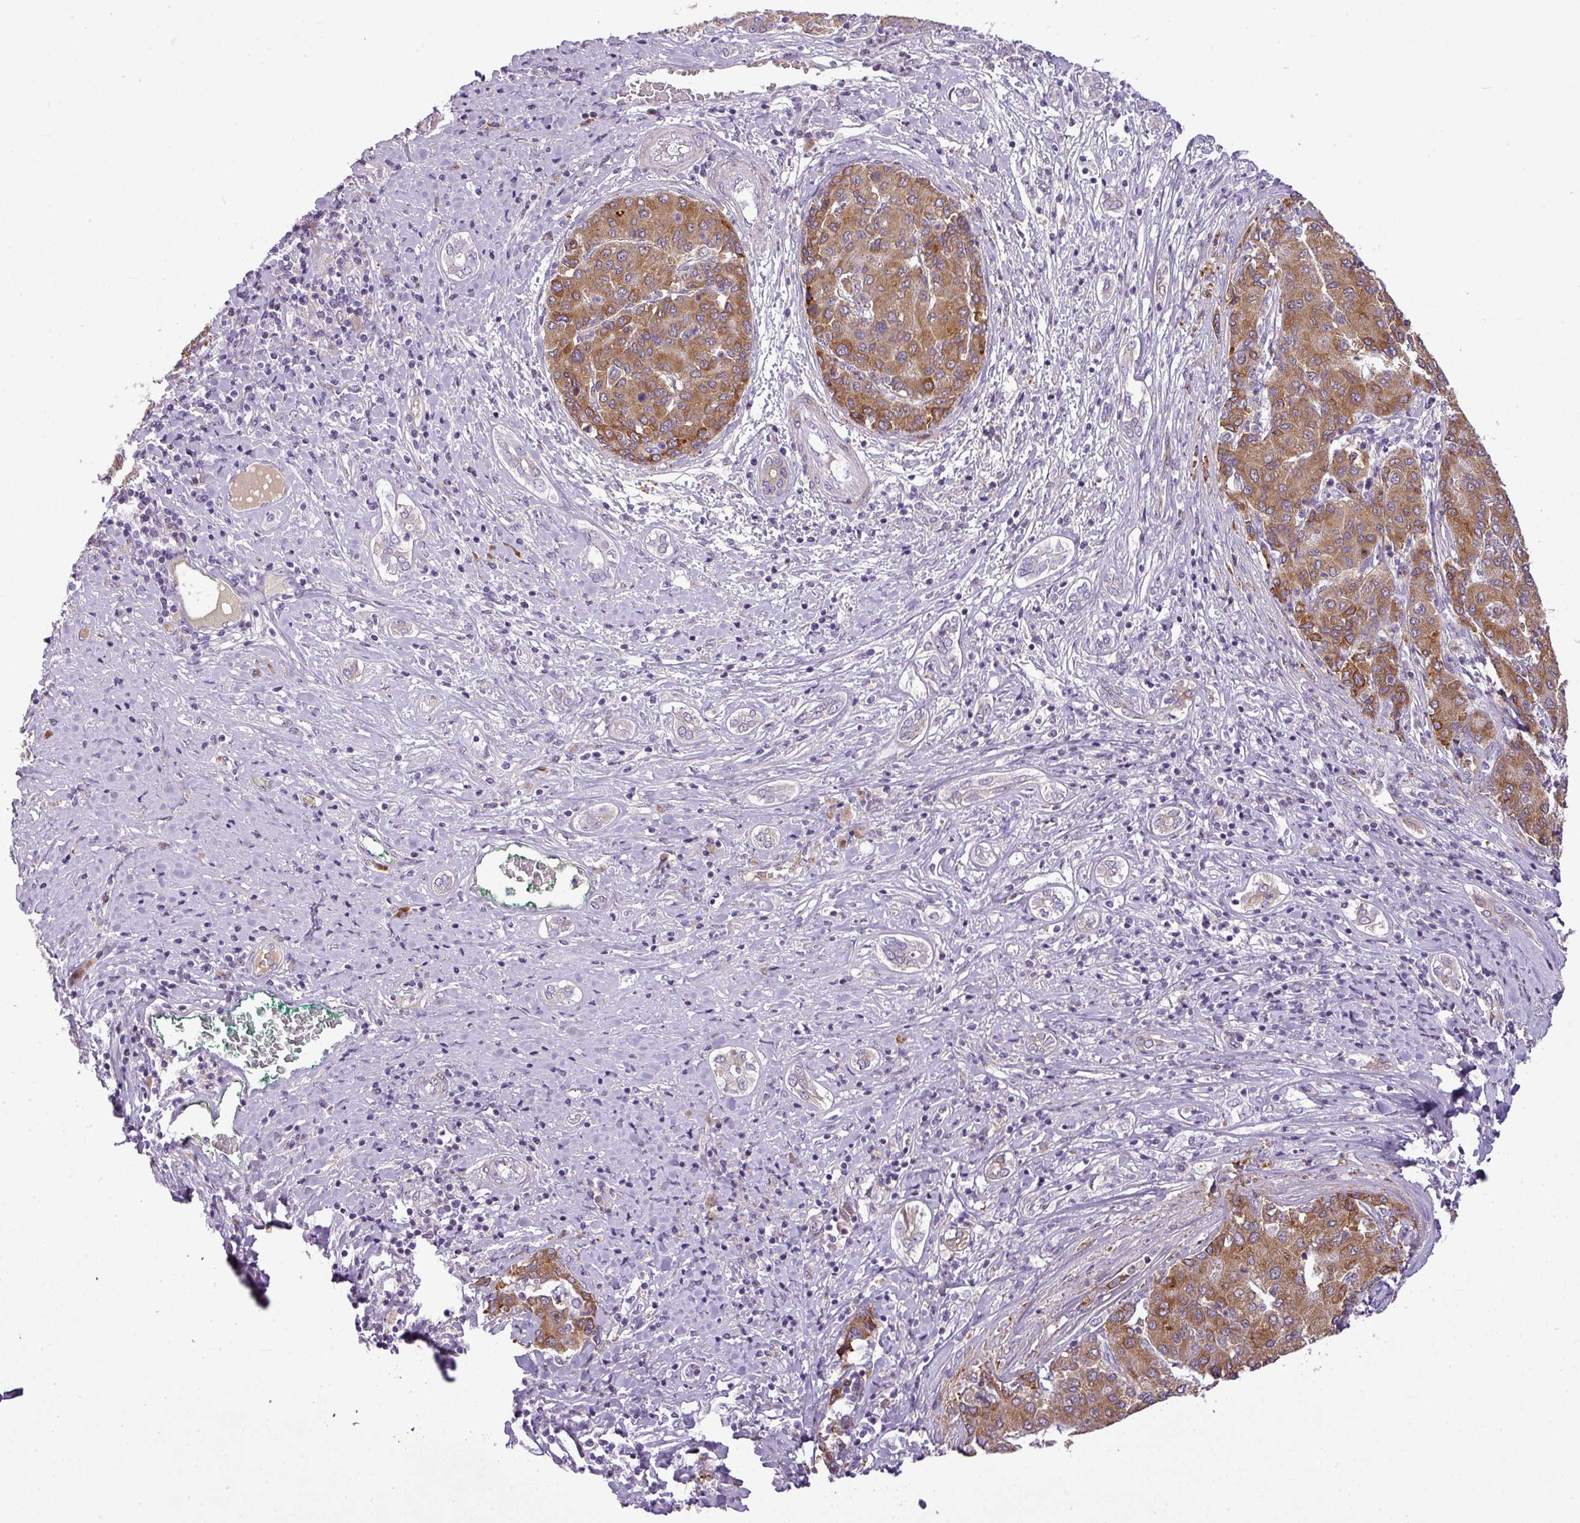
{"staining": {"intensity": "moderate", "quantity": ">75%", "location": "cytoplasmic/membranous"}, "tissue": "liver cancer", "cell_type": "Tumor cells", "image_type": "cancer", "snomed": [{"axis": "morphology", "description": "Carcinoma, Hepatocellular, NOS"}, {"axis": "topography", "description": "Liver"}], "caption": "Moderate cytoplasmic/membranous protein positivity is seen in about >75% of tumor cells in liver hepatocellular carcinoma. (Brightfield microscopy of DAB IHC at high magnification).", "gene": "C4B", "patient": {"sex": "male", "age": 65}}